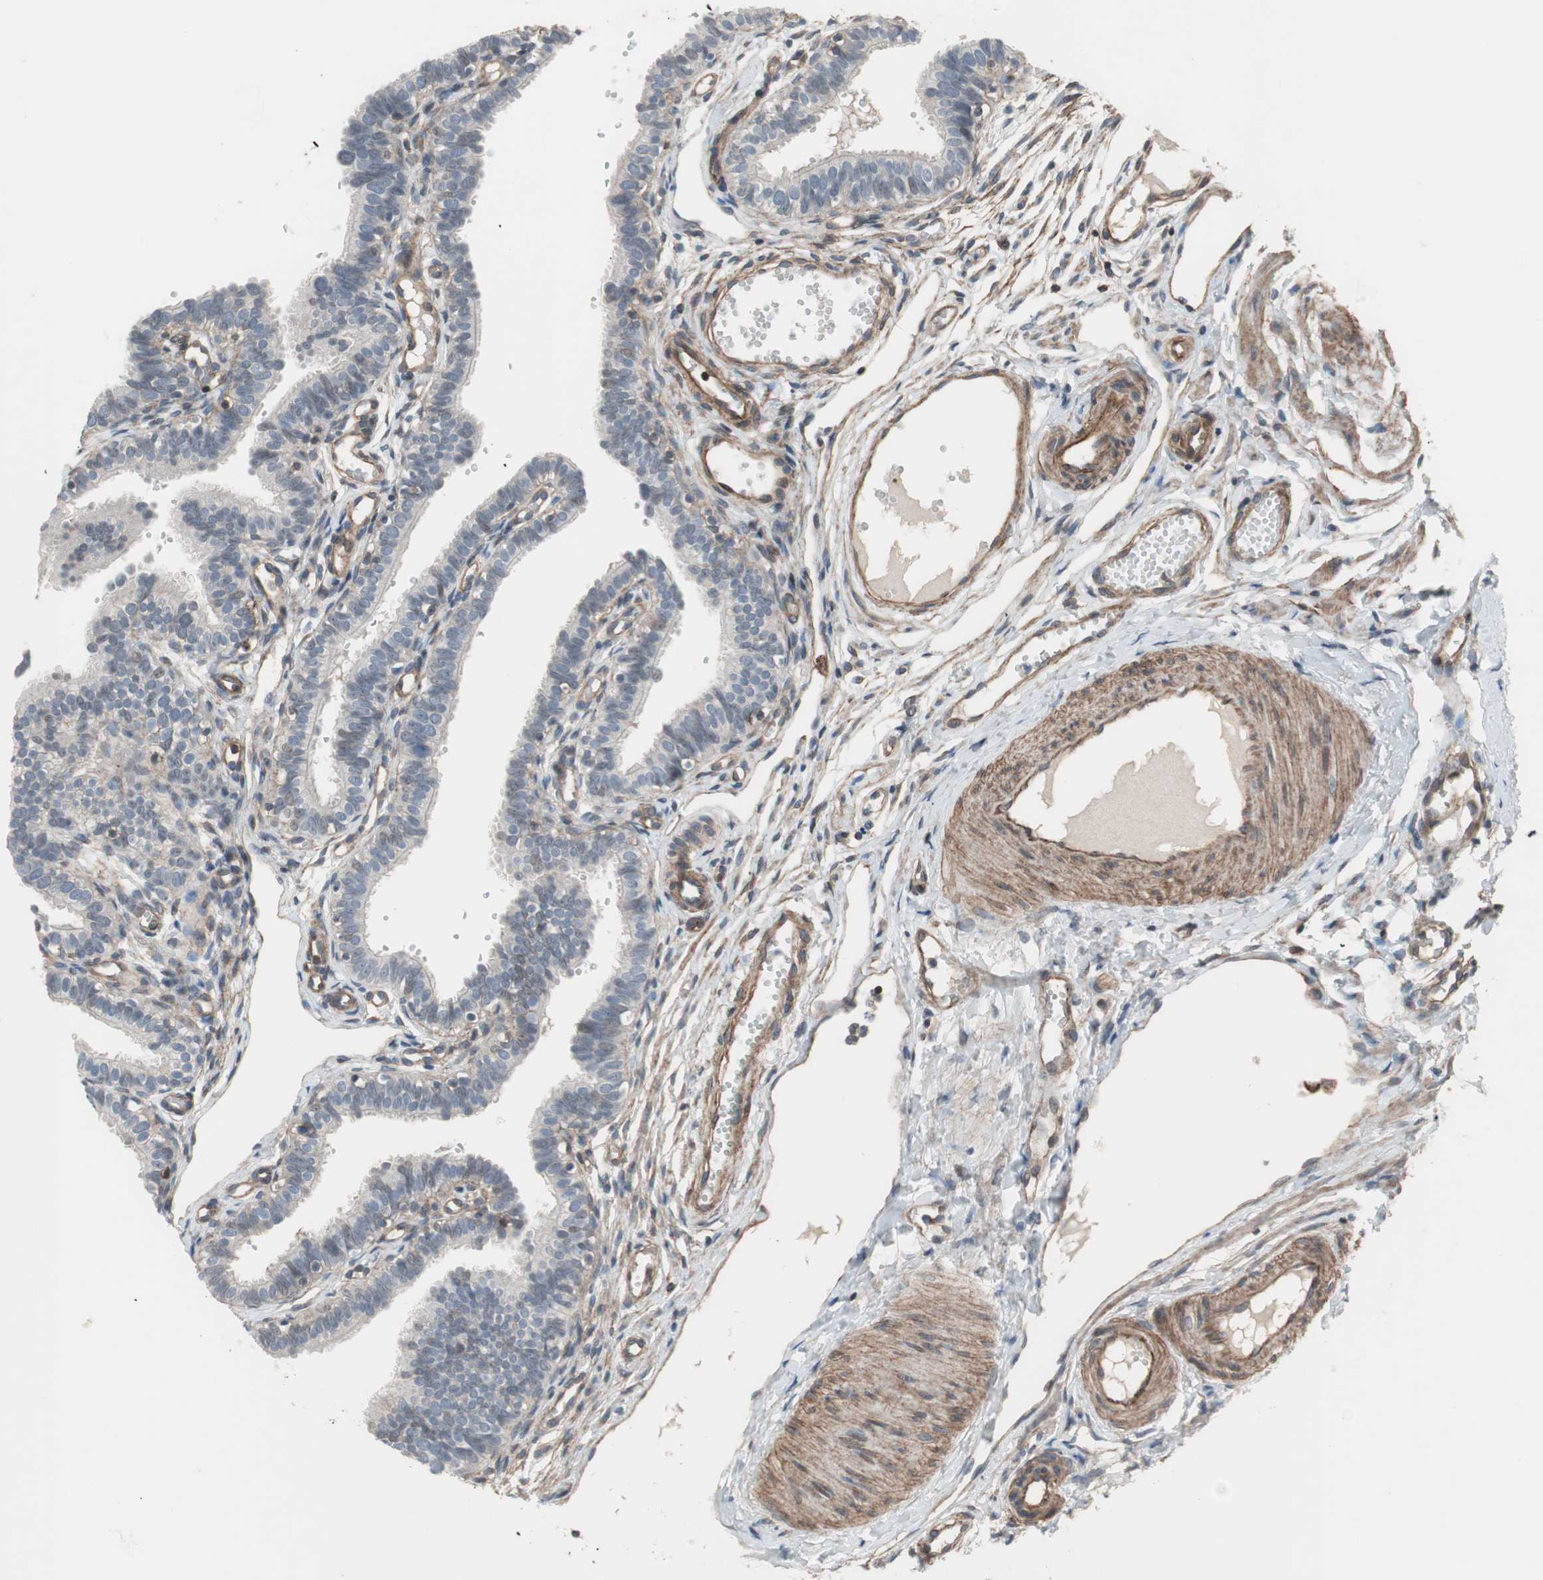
{"staining": {"intensity": "negative", "quantity": "none", "location": "none"}, "tissue": "fallopian tube", "cell_type": "Glandular cells", "image_type": "normal", "snomed": [{"axis": "morphology", "description": "Normal tissue, NOS"}, {"axis": "topography", "description": "Fallopian tube"}, {"axis": "topography", "description": "Placenta"}], "caption": "High power microscopy histopathology image of an immunohistochemistry (IHC) image of benign fallopian tube, revealing no significant staining in glandular cells.", "gene": "GRHL1", "patient": {"sex": "female", "age": 34}}